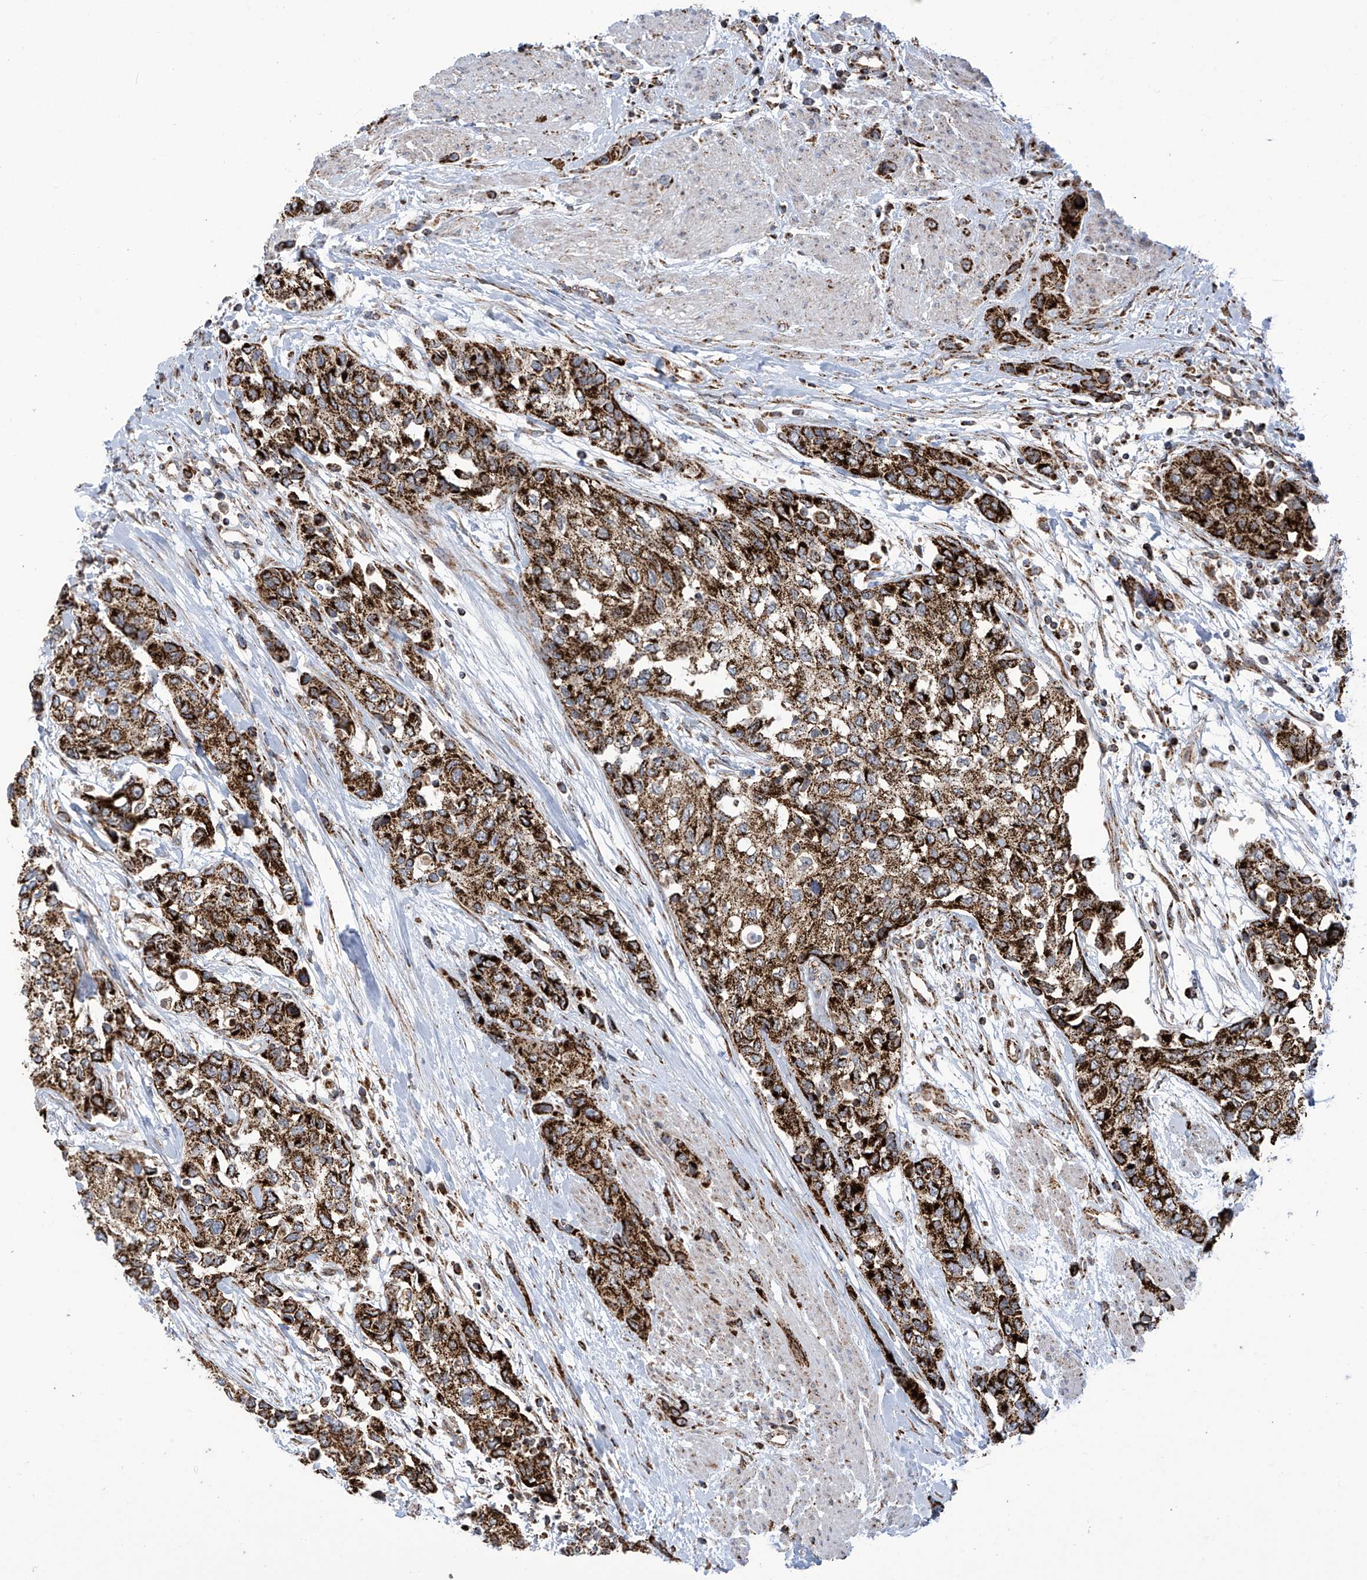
{"staining": {"intensity": "strong", "quantity": ">75%", "location": "cytoplasmic/membranous"}, "tissue": "urothelial cancer", "cell_type": "Tumor cells", "image_type": "cancer", "snomed": [{"axis": "morphology", "description": "Normal tissue, NOS"}, {"axis": "morphology", "description": "Urothelial carcinoma, High grade"}, {"axis": "topography", "description": "Vascular tissue"}, {"axis": "topography", "description": "Urinary bladder"}], "caption": "This photomicrograph reveals immunohistochemistry (IHC) staining of high-grade urothelial carcinoma, with high strong cytoplasmic/membranous staining in approximately >75% of tumor cells.", "gene": "COX10", "patient": {"sex": "female", "age": 56}}